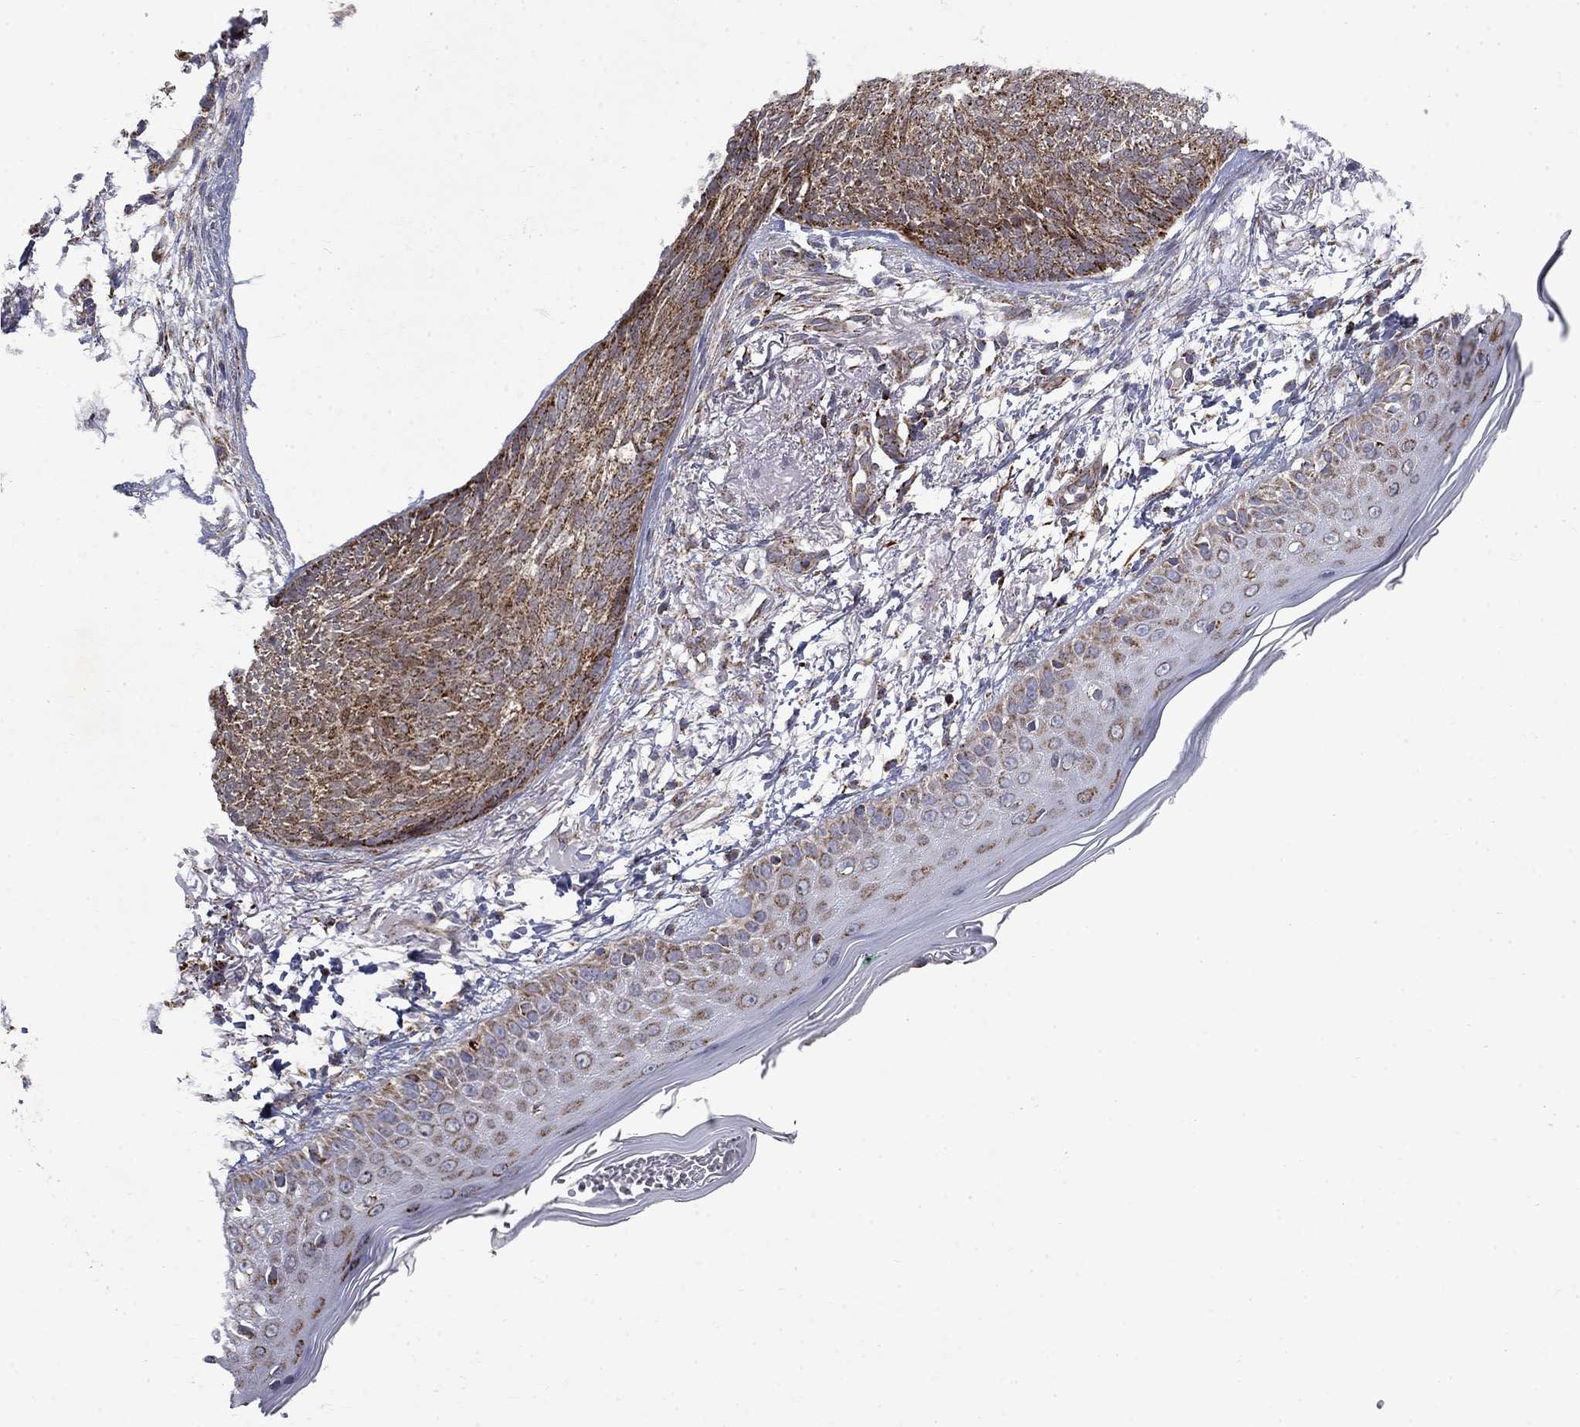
{"staining": {"intensity": "moderate", "quantity": ">75%", "location": "cytoplasmic/membranous"}, "tissue": "skin cancer", "cell_type": "Tumor cells", "image_type": "cancer", "snomed": [{"axis": "morphology", "description": "Normal tissue, NOS"}, {"axis": "morphology", "description": "Basal cell carcinoma"}, {"axis": "topography", "description": "Skin"}], "caption": "Protein staining displays moderate cytoplasmic/membranous staining in about >75% of tumor cells in basal cell carcinoma (skin).", "gene": "PCBP3", "patient": {"sex": "male", "age": 84}}